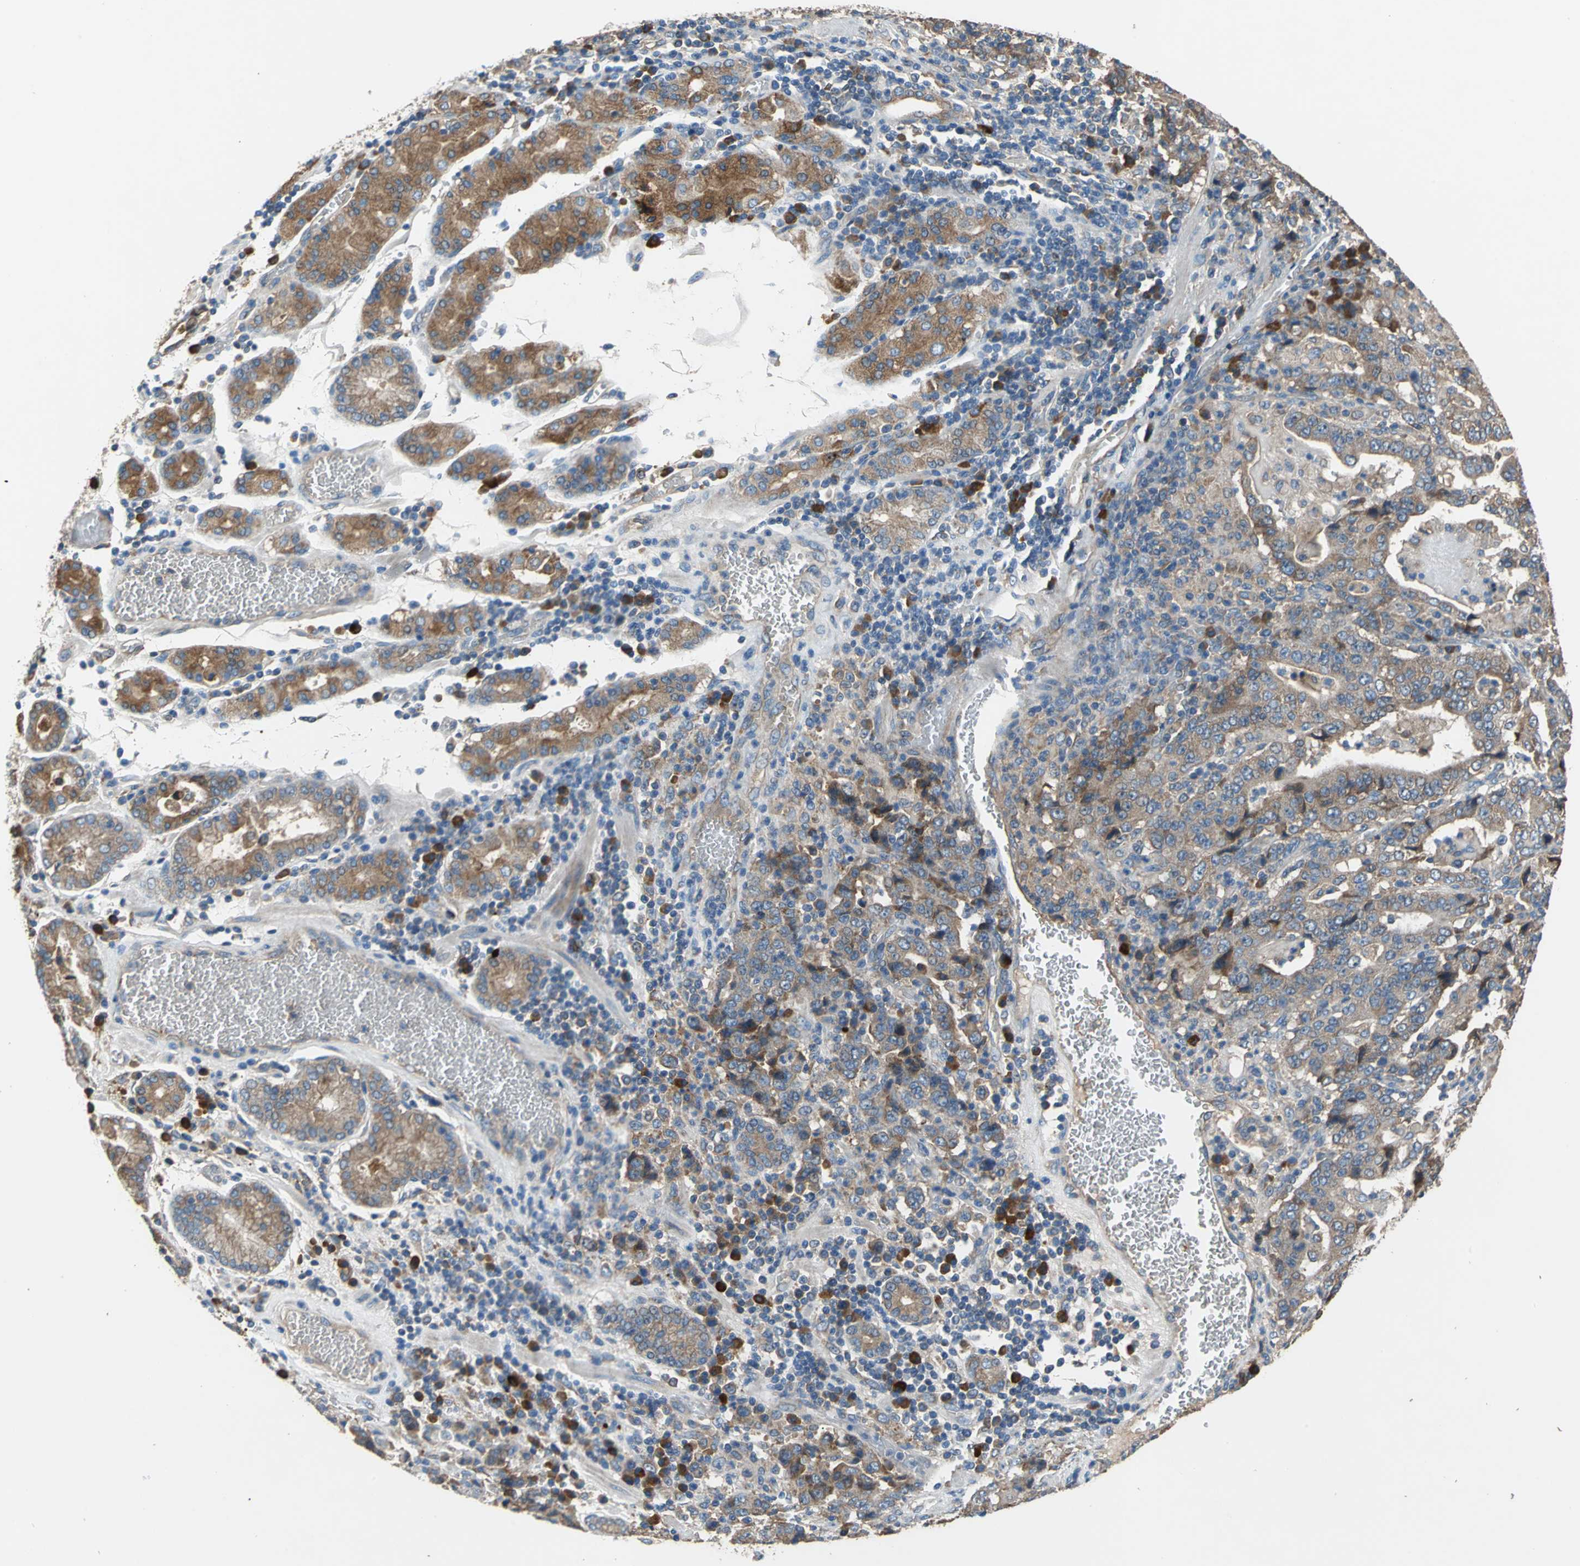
{"staining": {"intensity": "moderate", "quantity": ">75%", "location": "cytoplasmic/membranous"}, "tissue": "stomach cancer", "cell_type": "Tumor cells", "image_type": "cancer", "snomed": [{"axis": "morphology", "description": "Normal tissue, NOS"}, {"axis": "morphology", "description": "Adenocarcinoma, NOS"}, {"axis": "topography", "description": "Stomach, upper"}, {"axis": "topography", "description": "Stomach"}], "caption": "A brown stain labels moderate cytoplasmic/membranous expression of a protein in stomach adenocarcinoma tumor cells.", "gene": "HEPH", "patient": {"sex": "male", "age": 59}}